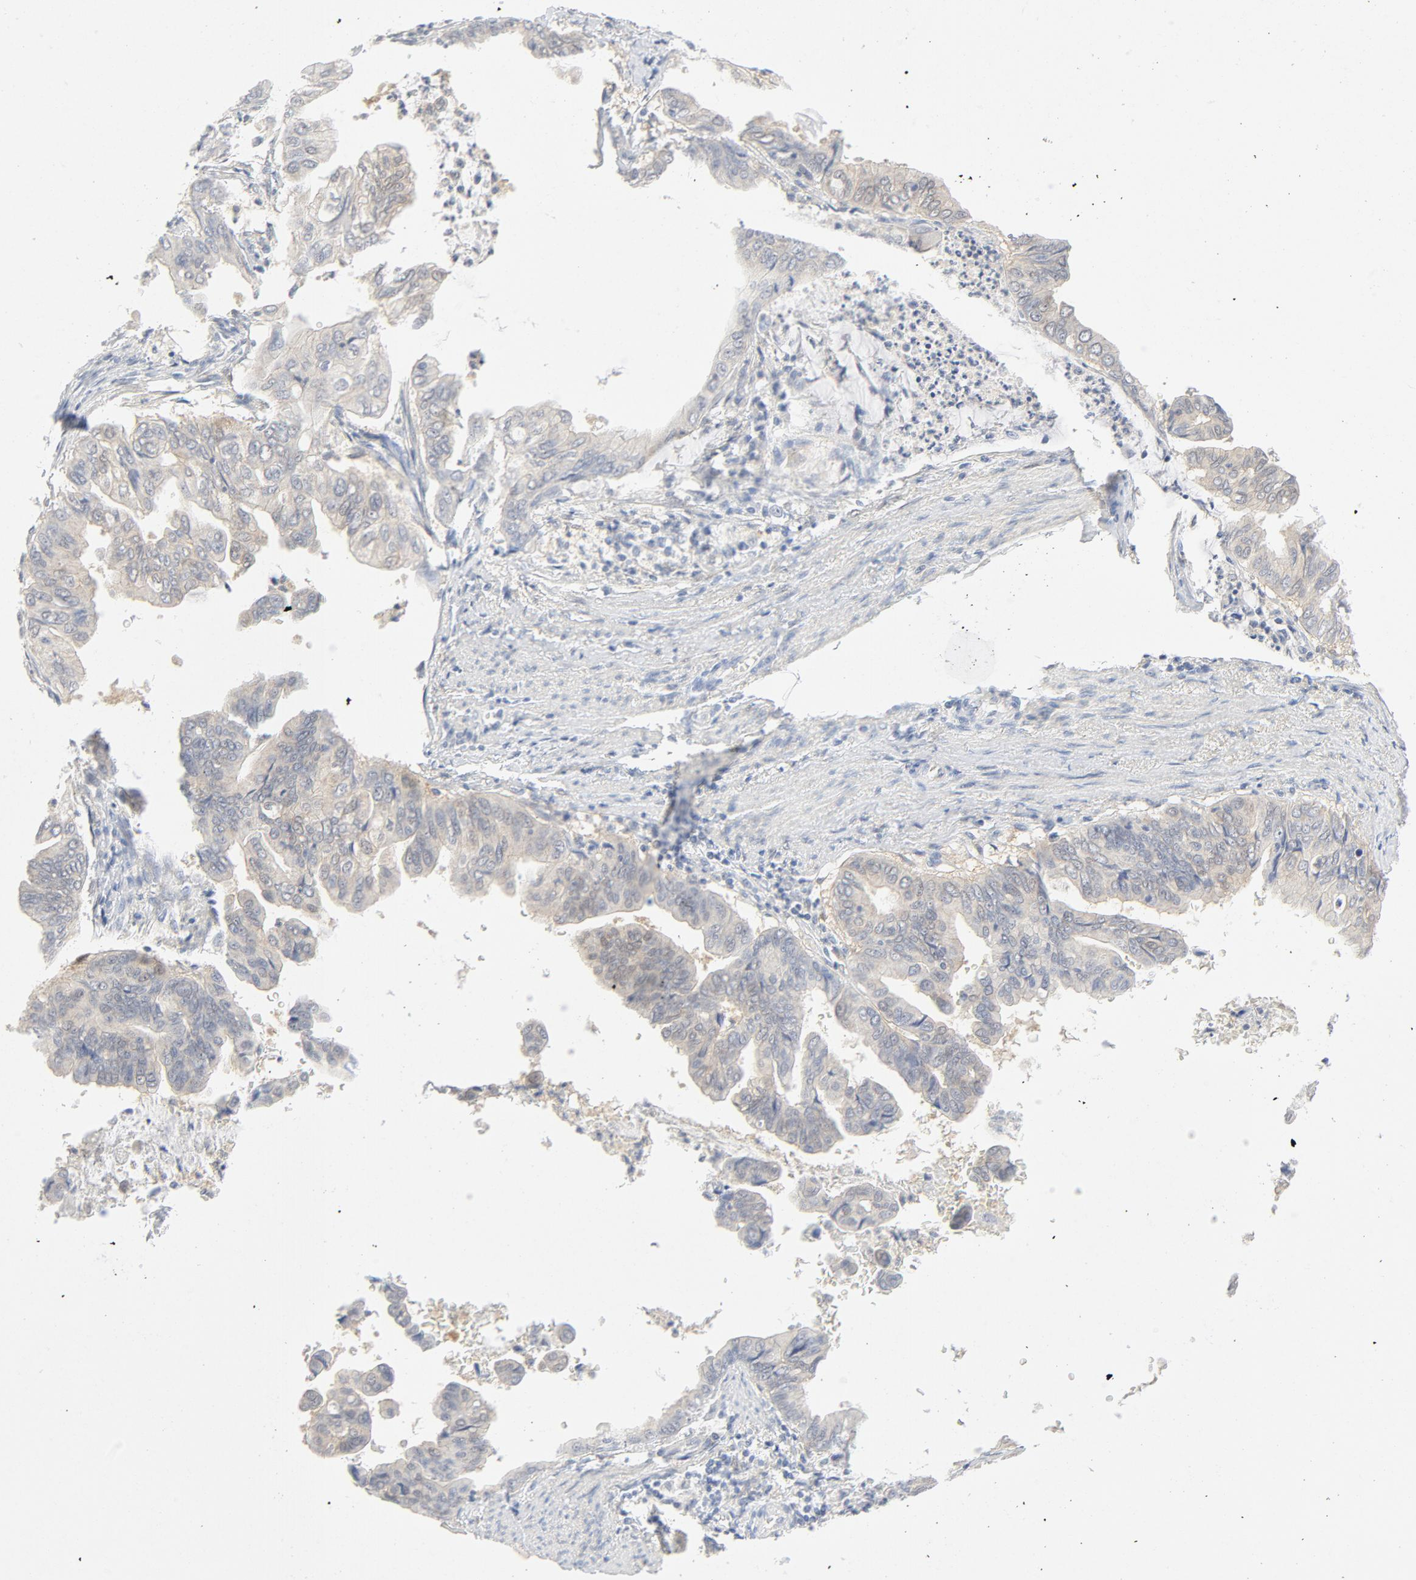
{"staining": {"intensity": "weak", "quantity": "25%-75%", "location": "cytoplasmic/membranous"}, "tissue": "stomach cancer", "cell_type": "Tumor cells", "image_type": "cancer", "snomed": [{"axis": "morphology", "description": "Adenocarcinoma, NOS"}, {"axis": "topography", "description": "Stomach, upper"}], "caption": "Approximately 25%-75% of tumor cells in human adenocarcinoma (stomach) demonstrate weak cytoplasmic/membranous protein positivity as visualized by brown immunohistochemical staining.", "gene": "PGM1", "patient": {"sex": "male", "age": 80}}